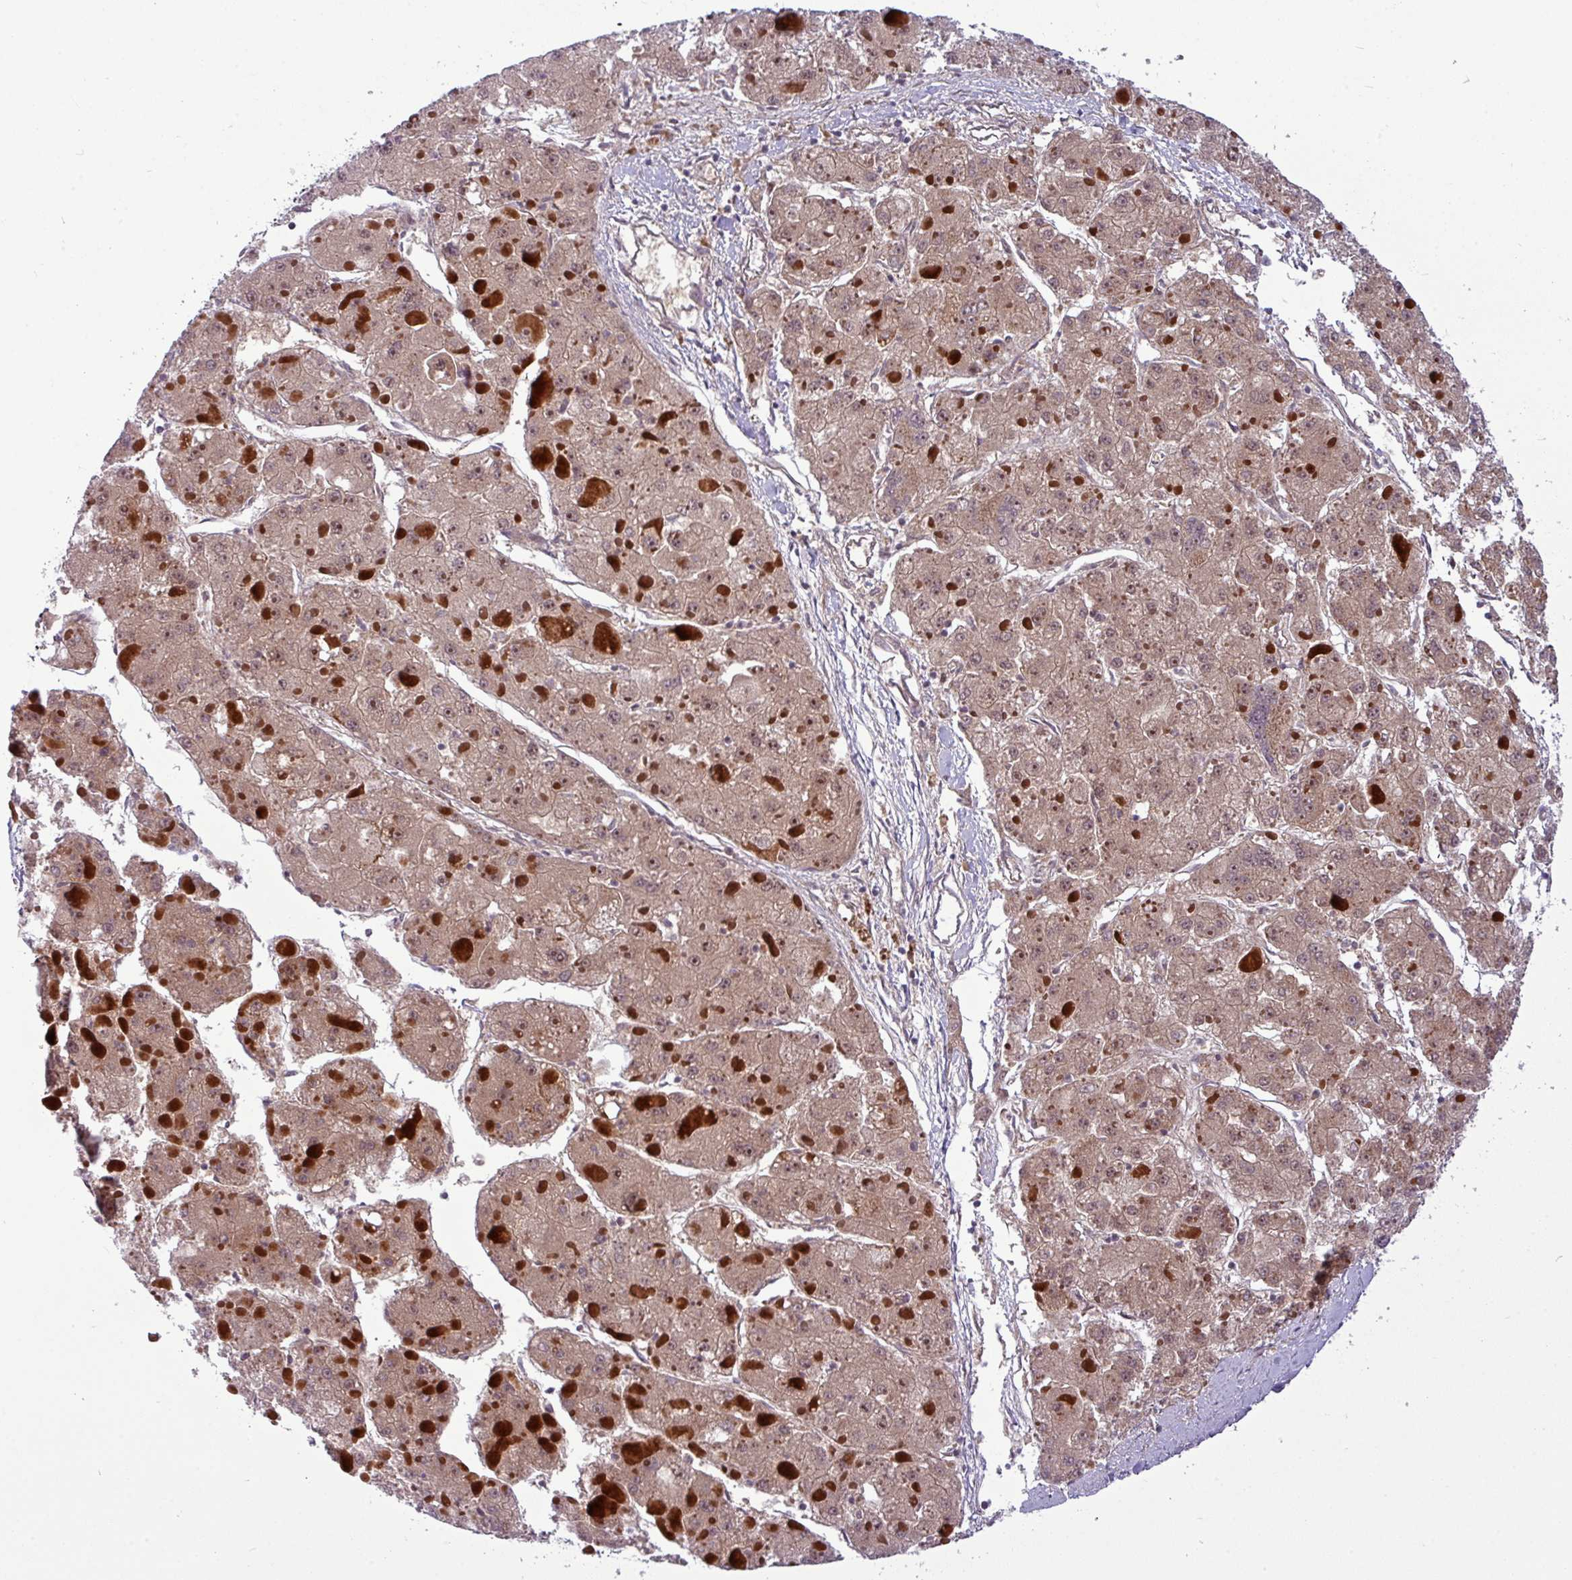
{"staining": {"intensity": "moderate", "quantity": ">75%", "location": "cytoplasmic/membranous"}, "tissue": "liver cancer", "cell_type": "Tumor cells", "image_type": "cancer", "snomed": [{"axis": "morphology", "description": "Carcinoma, Hepatocellular, NOS"}, {"axis": "topography", "description": "Liver"}], "caption": "Moderate cytoplasmic/membranous protein staining is appreciated in approximately >75% of tumor cells in liver hepatocellular carcinoma.", "gene": "SLC66A2", "patient": {"sex": "female", "age": 73}}